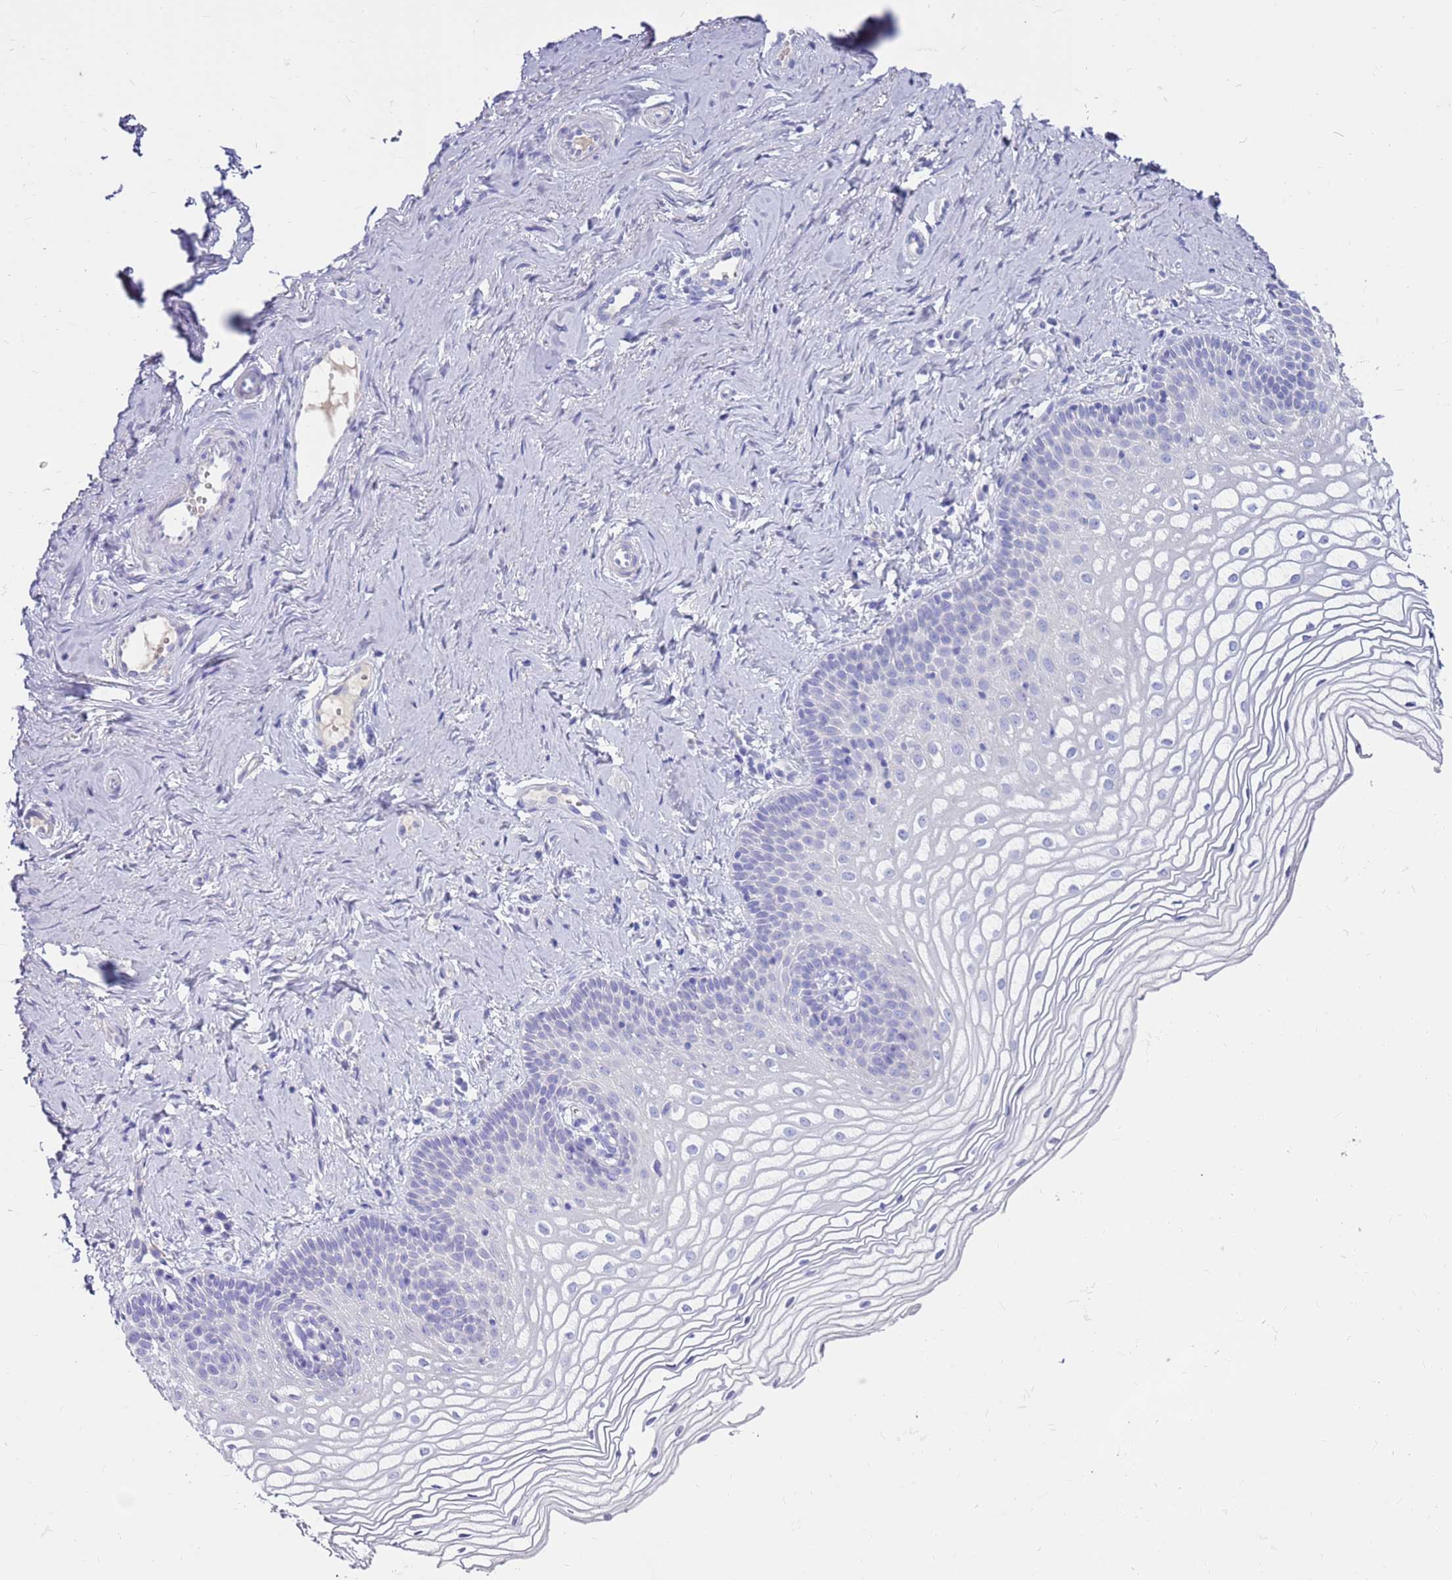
{"staining": {"intensity": "negative", "quantity": "none", "location": "none"}, "tissue": "vagina", "cell_type": "Squamous epithelial cells", "image_type": "normal", "snomed": [{"axis": "morphology", "description": "Normal tissue, NOS"}, {"axis": "topography", "description": "Vagina"}], "caption": "Immunohistochemistry of unremarkable human vagina demonstrates no expression in squamous epithelial cells.", "gene": "EVPLL", "patient": {"sex": "female", "age": 56}}